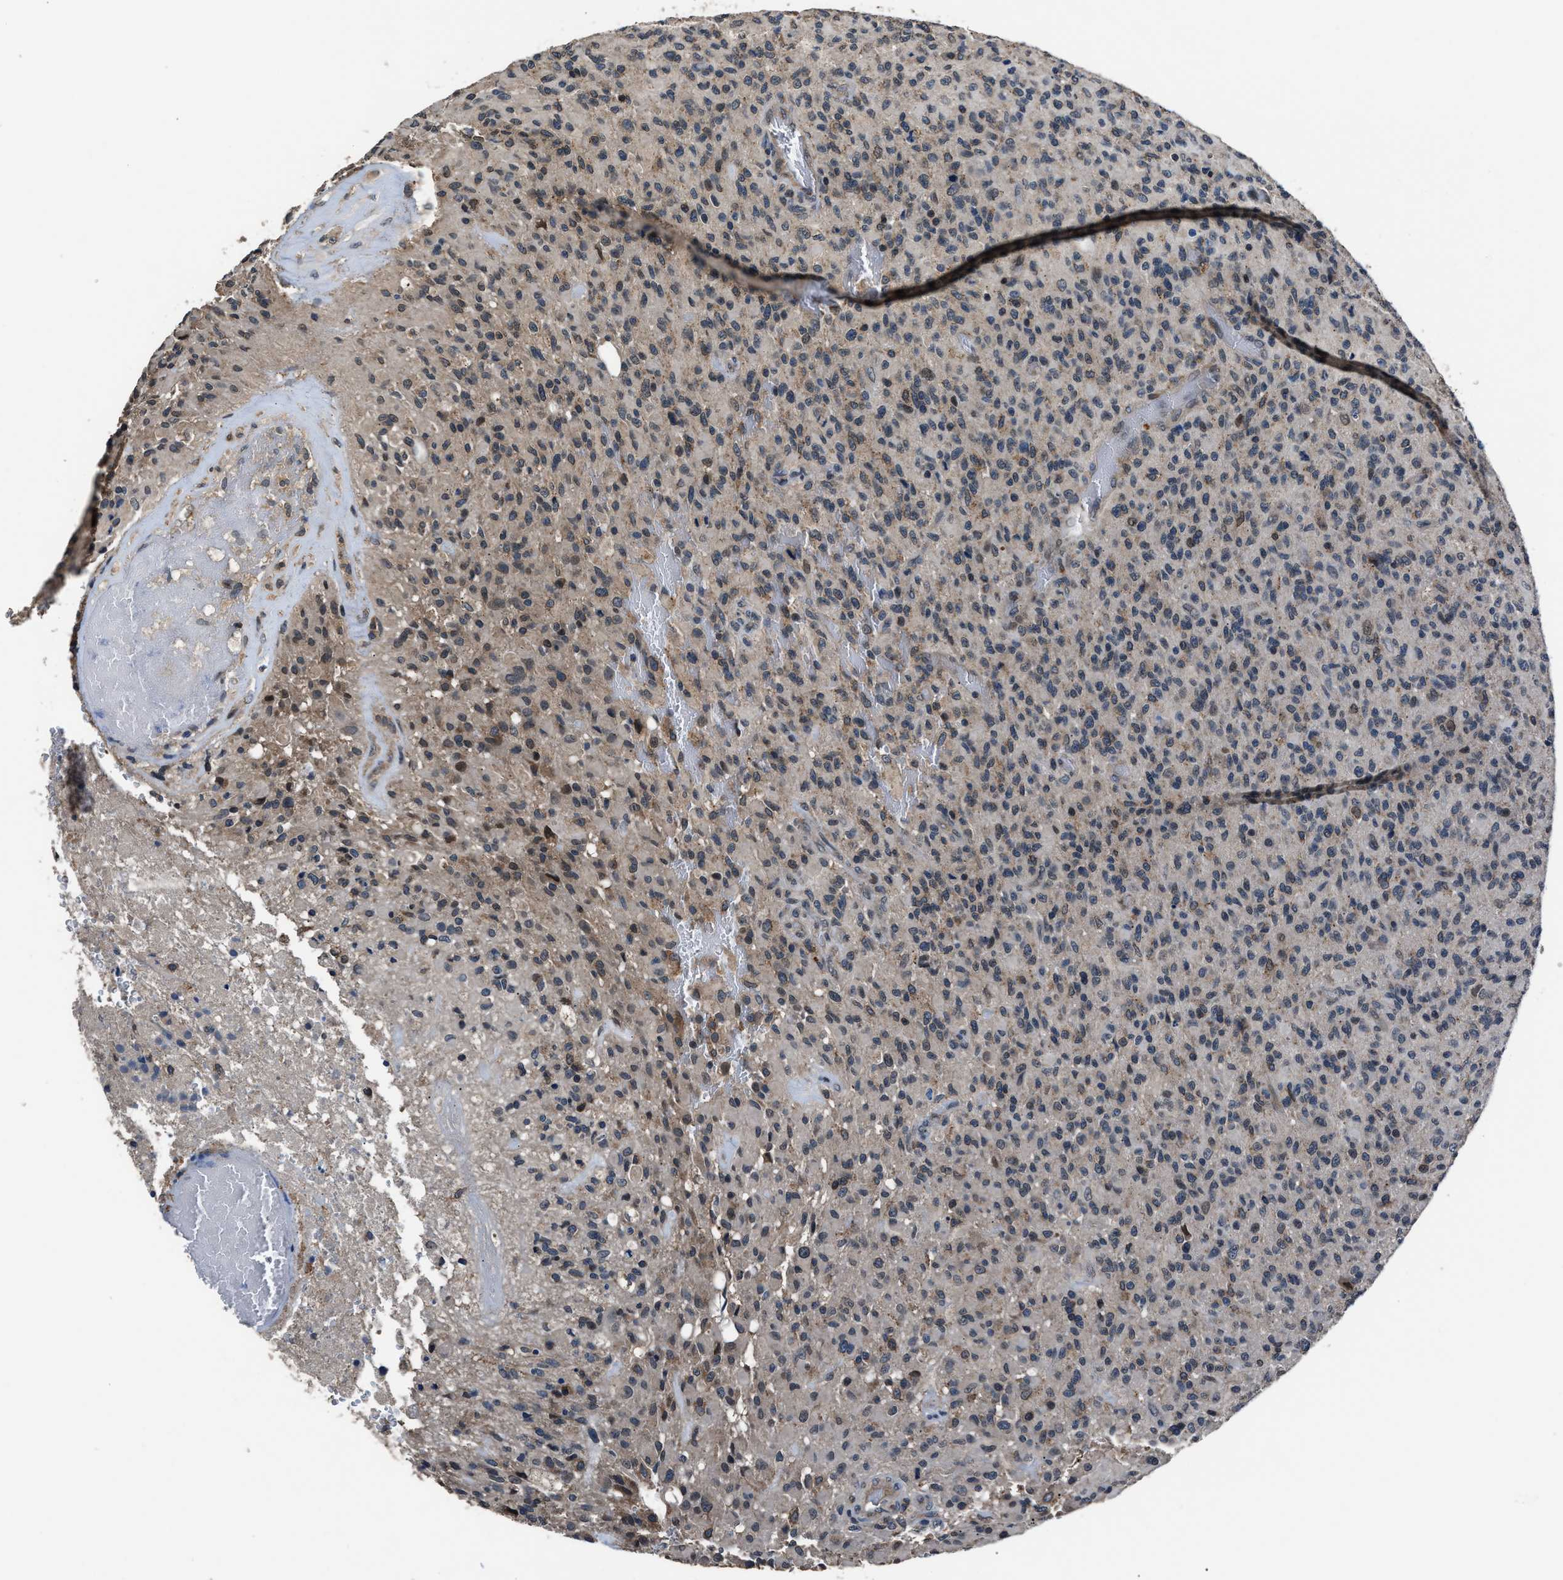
{"staining": {"intensity": "weak", "quantity": "<25%", "location": "cytoplasmic/membranous"}, "tissue": "glioma", "cell_type": "Tumor cells", "image_type": "cancer", "snomed": [{"axis": "morphology", "description": "Glioma, malignant, High grade"}, {"axis": "topography", "description": "Brain"}], "caption": "This image is of glioma stained with IHC to label a protein in brown with the nuclei are counter-stained blue. There is no staining in tumor cells.", "gene": "TNRC18", "patient": {"sex": "male", "age": 71}}